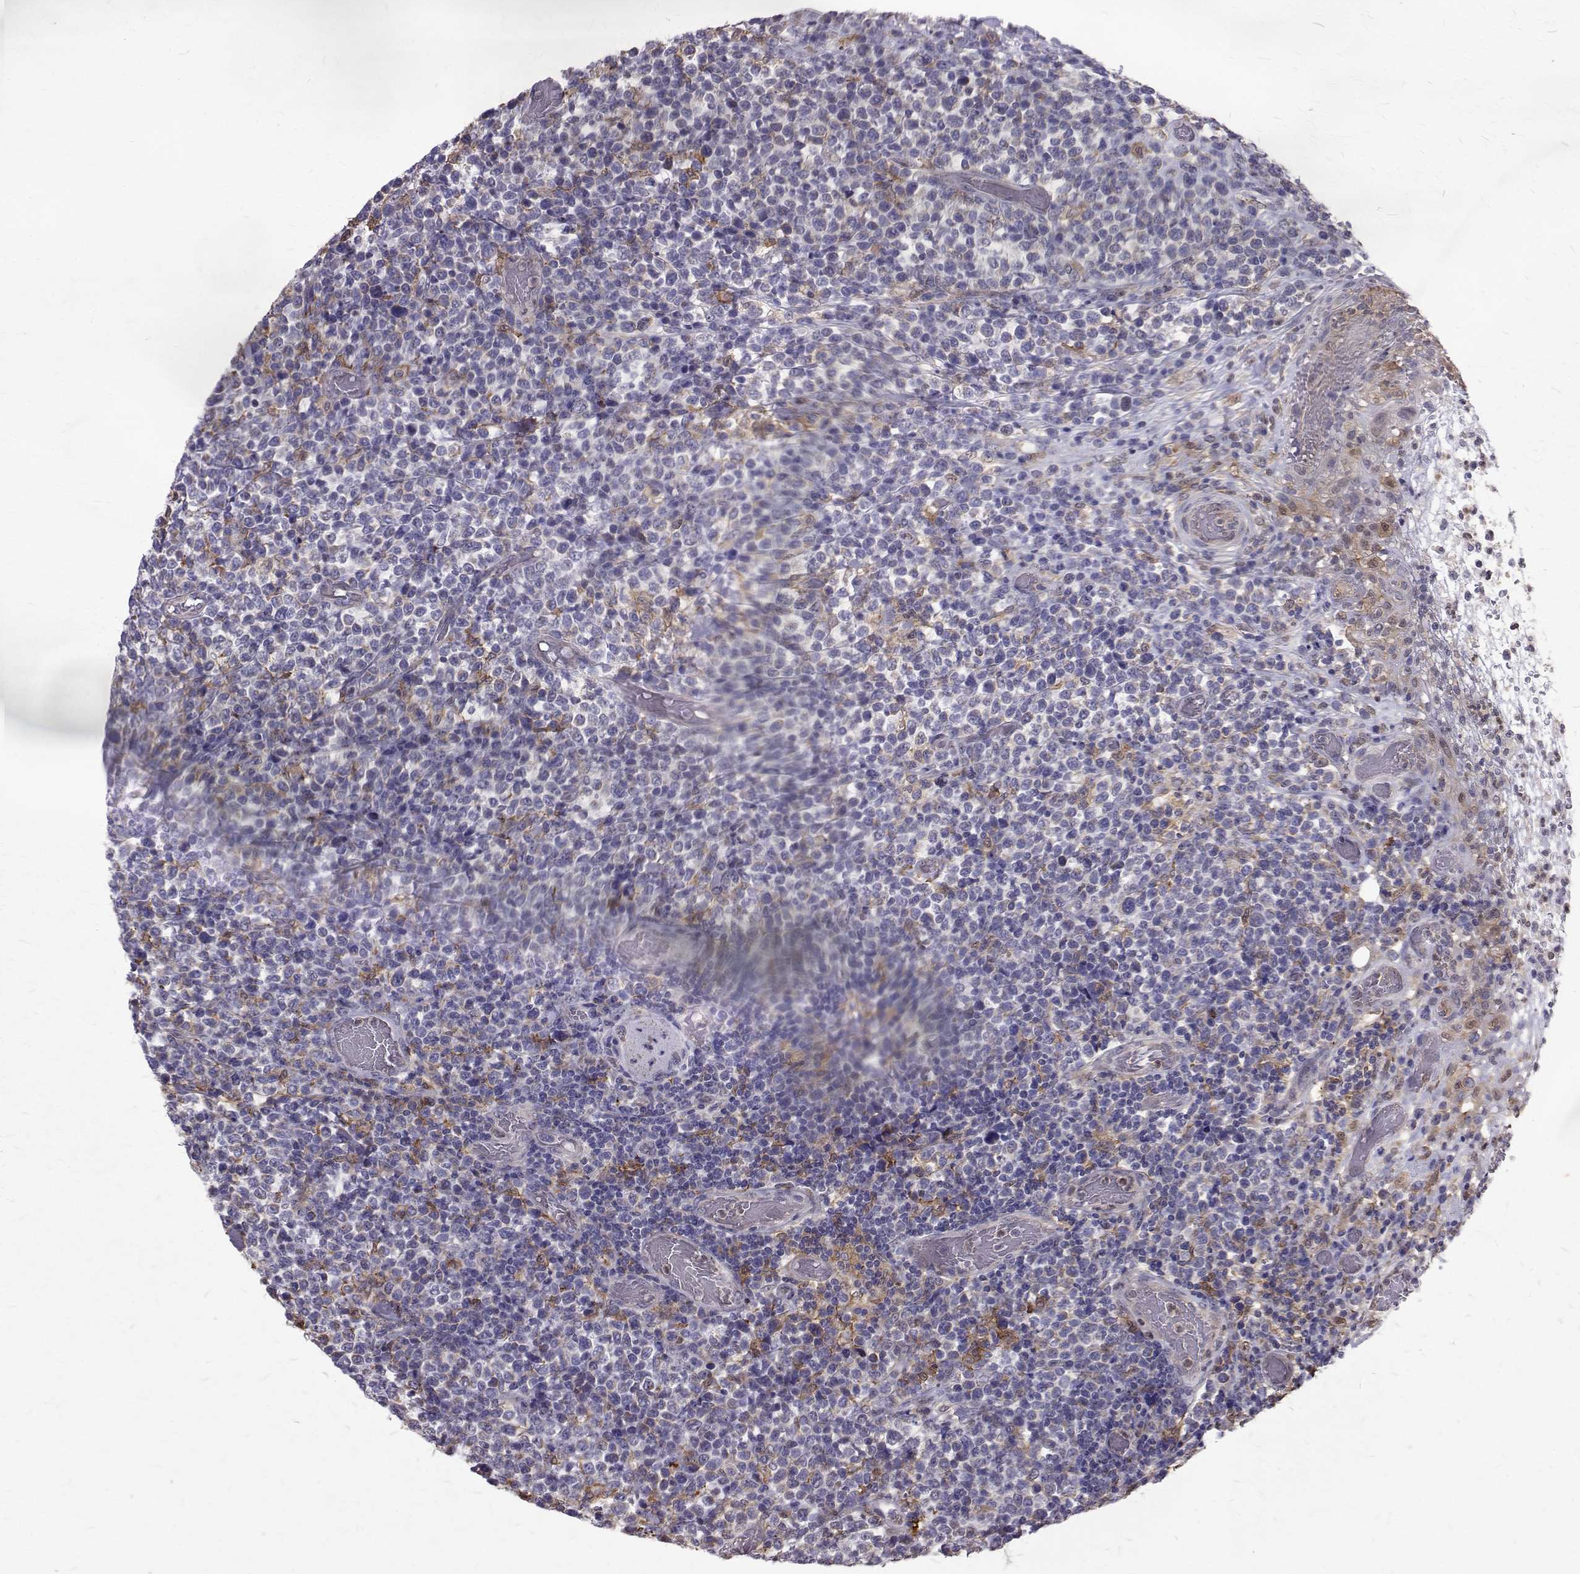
{"staining": {"intensity": "moderate", "quantity": "<25%", "location": "cytoplasmic/membranous"}, "tissue": "lymphoma", "cell_type": "Tumor cells", "image_type": "cancer", "snomed": [{"axis": "morphology", "description": "Malignant lymphoma, non-Hodgkin's type, High grade"}, {"axis": "topography", "description": "Soft tissue"}], "caption": "Human high-grade malignant lymphoma, non-Hodgkin's type stained for a protein (brown) demonstrates moderate cytoplasmic/membranous positive positivity in approximately <25% of tumor cells.", "gene": "CCDC89", "patient": {"sex": "female", "age": 56}}